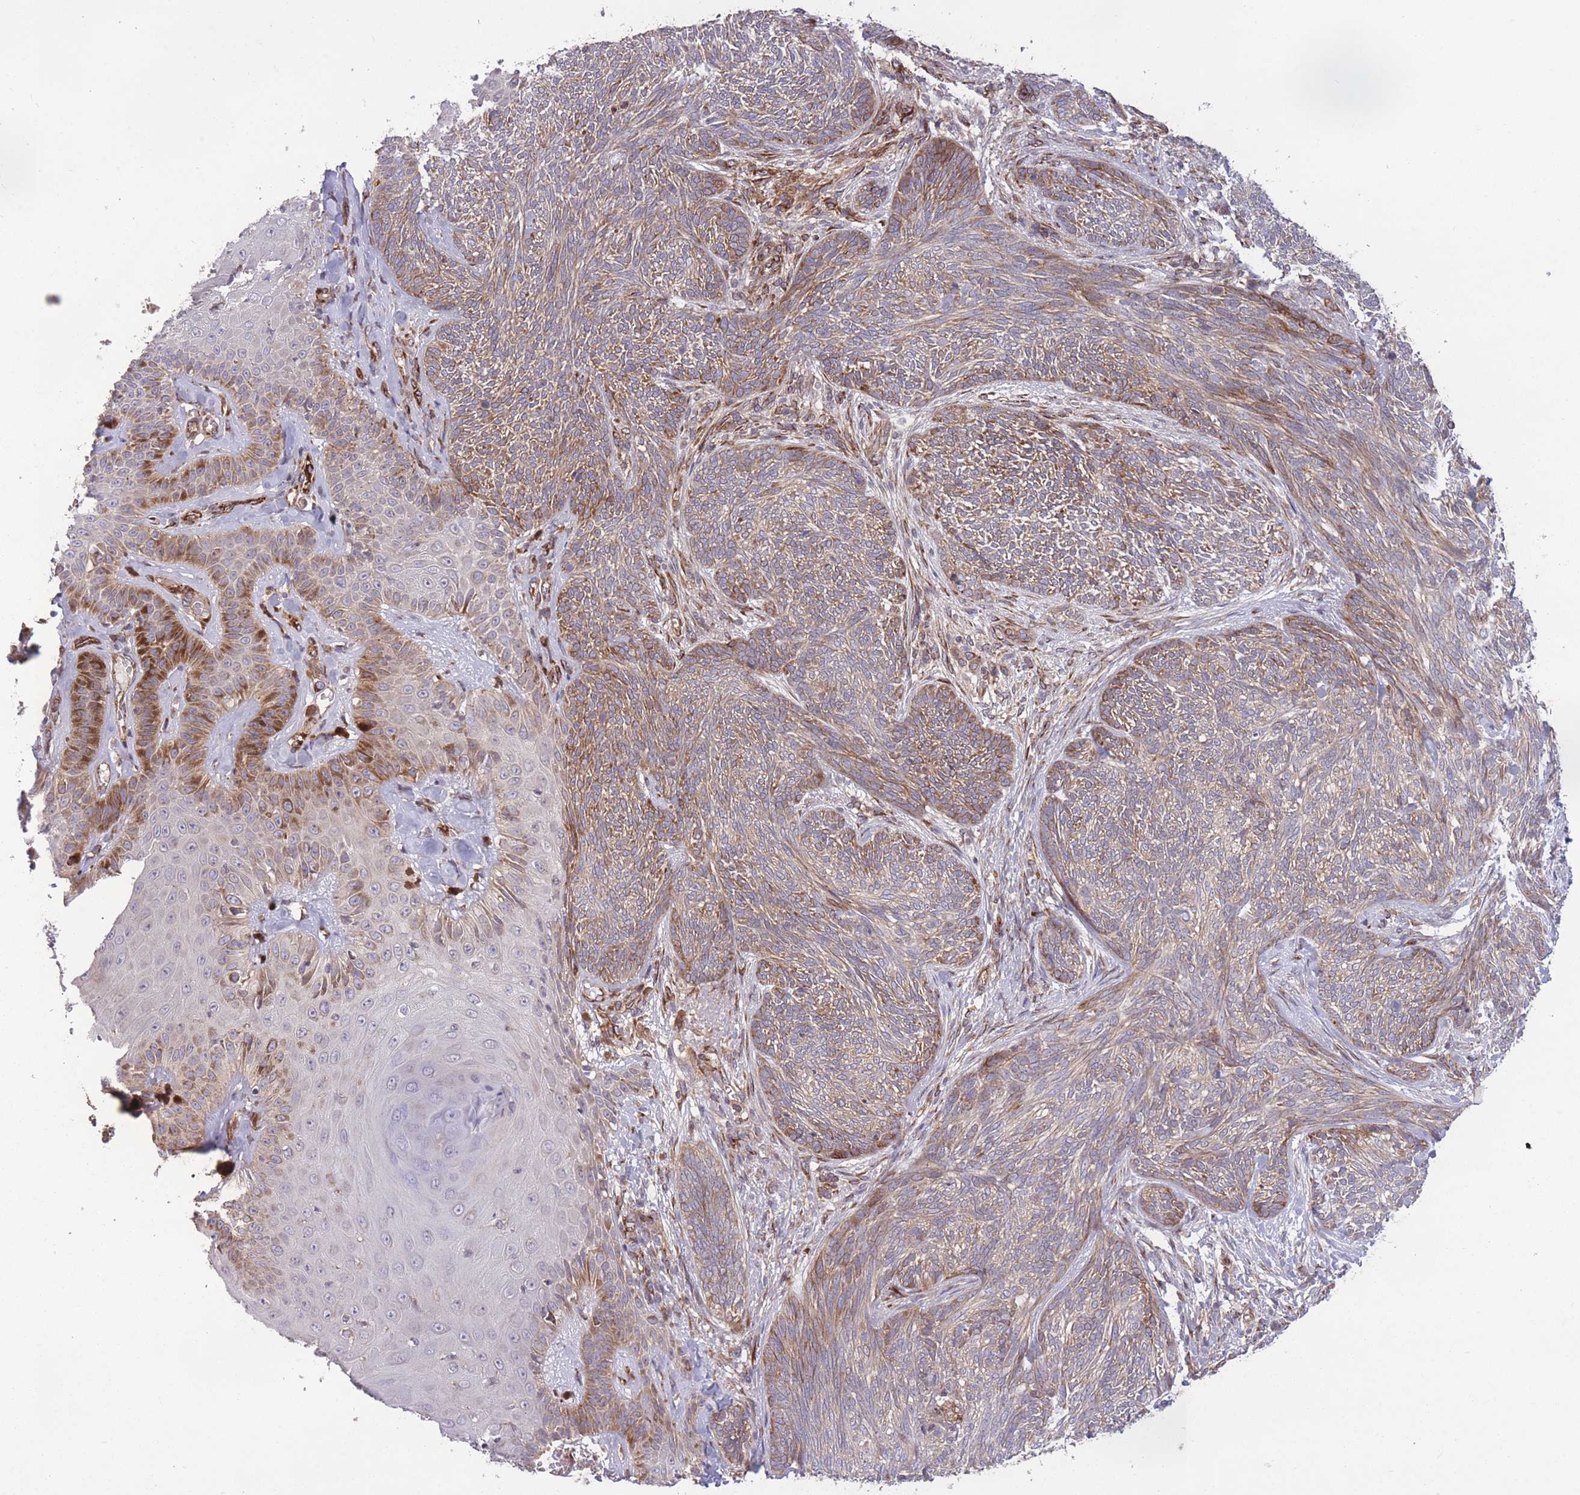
{"staining": {"intensity": "moderate", "quantity": "25%-75%", "location": "cytoplasmic/membranous"}, "tissue": "skin cancer", "cell_type": "Tumor cells", "image_type": "cancer", "snomed": [{"axis": "morphology", "description": "Basal cell carcinoma"}, {"axis": "topography", "description": "Skin"}], "caption": "Tumor cells demonstrate medium levels of moderate cytoplasmic/membranous expression in about 25%-75% of cells in human skin cancer.", "gene": "CISH", "patient": {"sex": "male", "age": 73}}